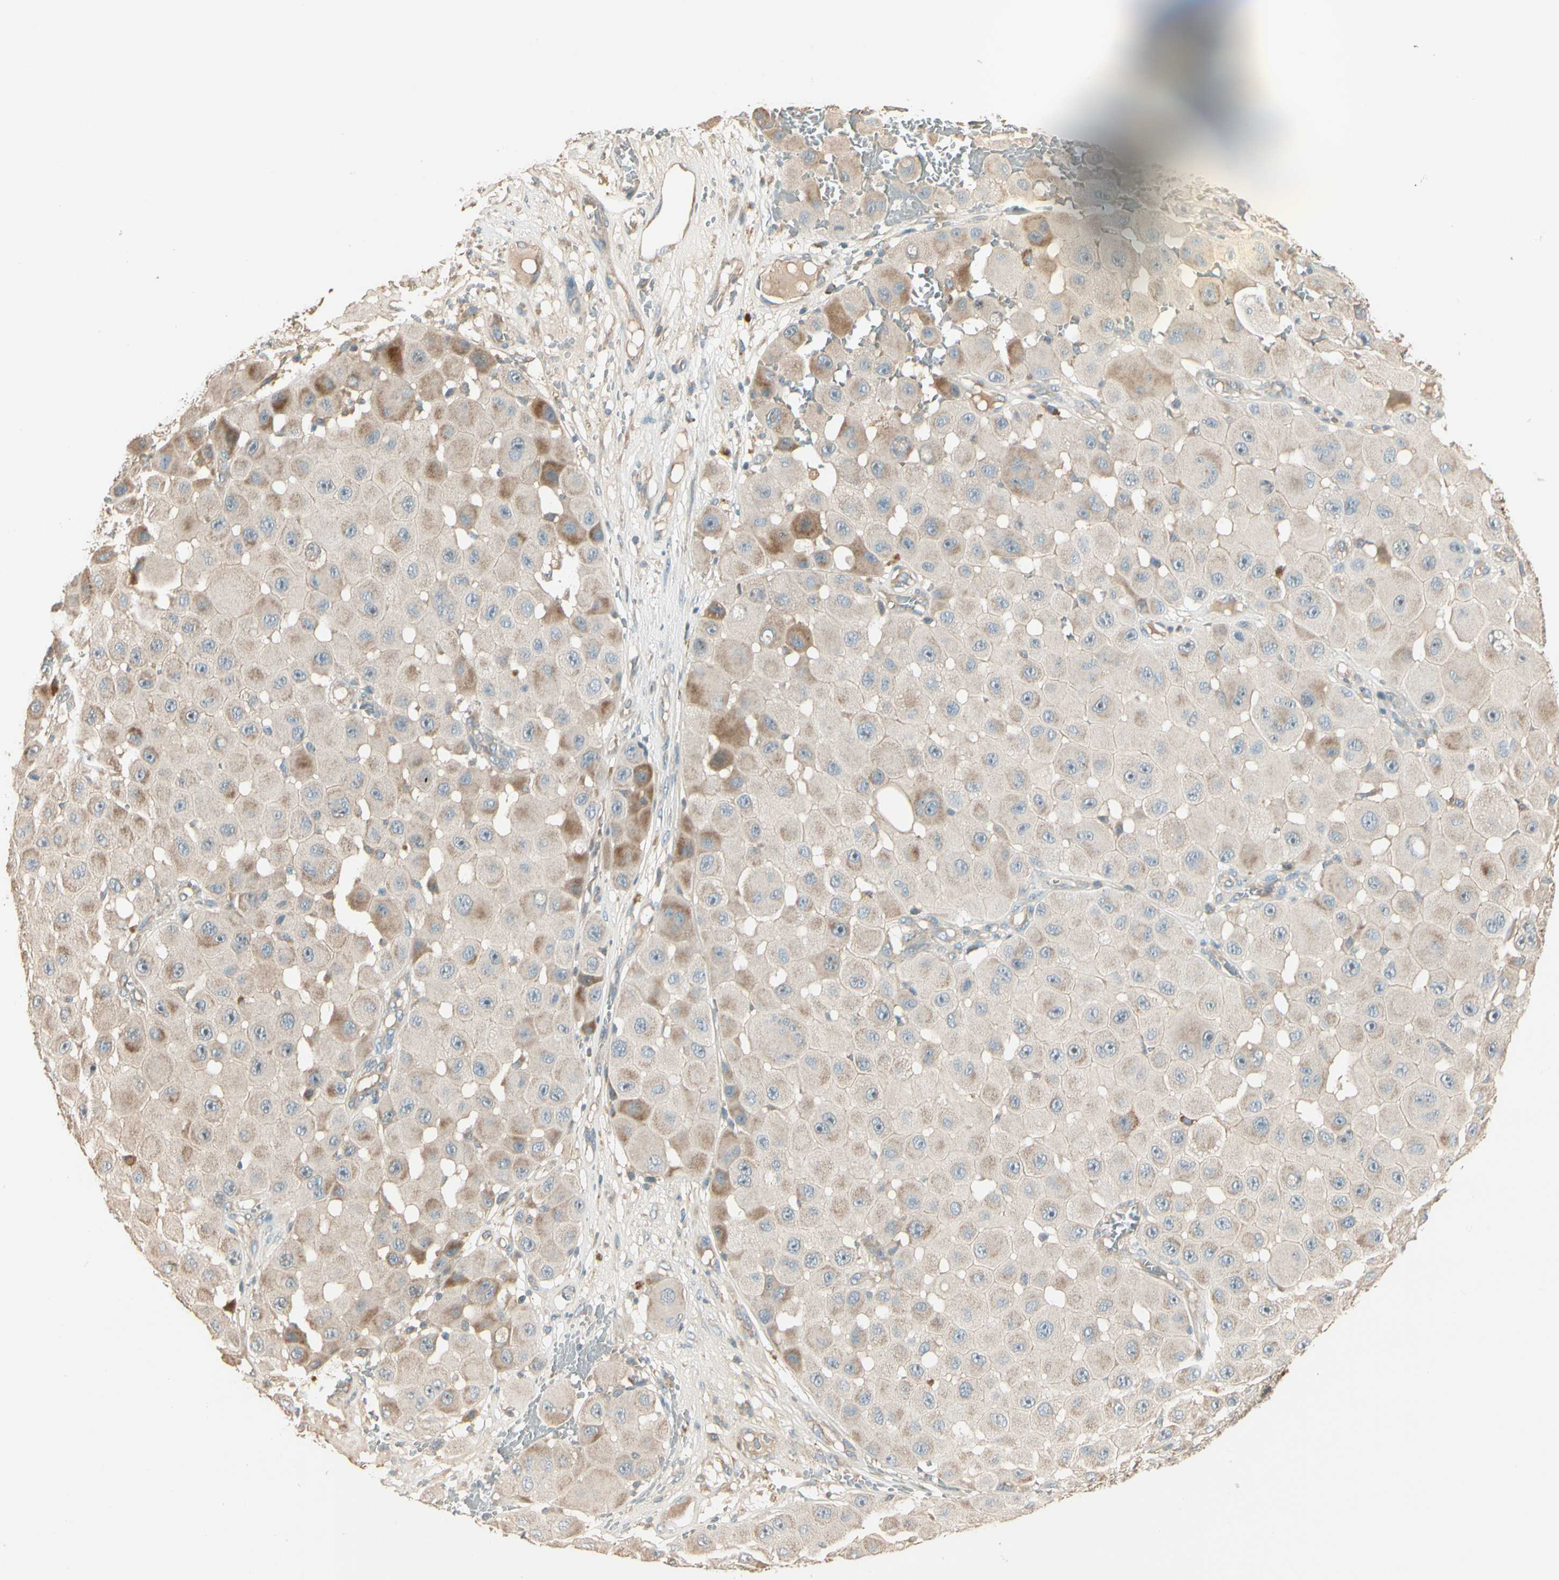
{"staining": {"intensity": "moderate", "quantity": "25%-75%", "location": "cytoplasmic/membranous"}, "tissue": "melanoma", "cell_type": "Tumor cells", "image_type": "cancer", "snomed": [{"axis": "morphology", "description": "Malignant melanoma, NOS"}, {"axis": "topography", "description": "Skin"}], "caption": "A histopathology image of melanoma stained for a protein exhibits moderate cytoplasmic/membranous brown staining in tumor cells.", "gene": "TNFRSF21", "patient": {"sex": "female", "age": 81}}